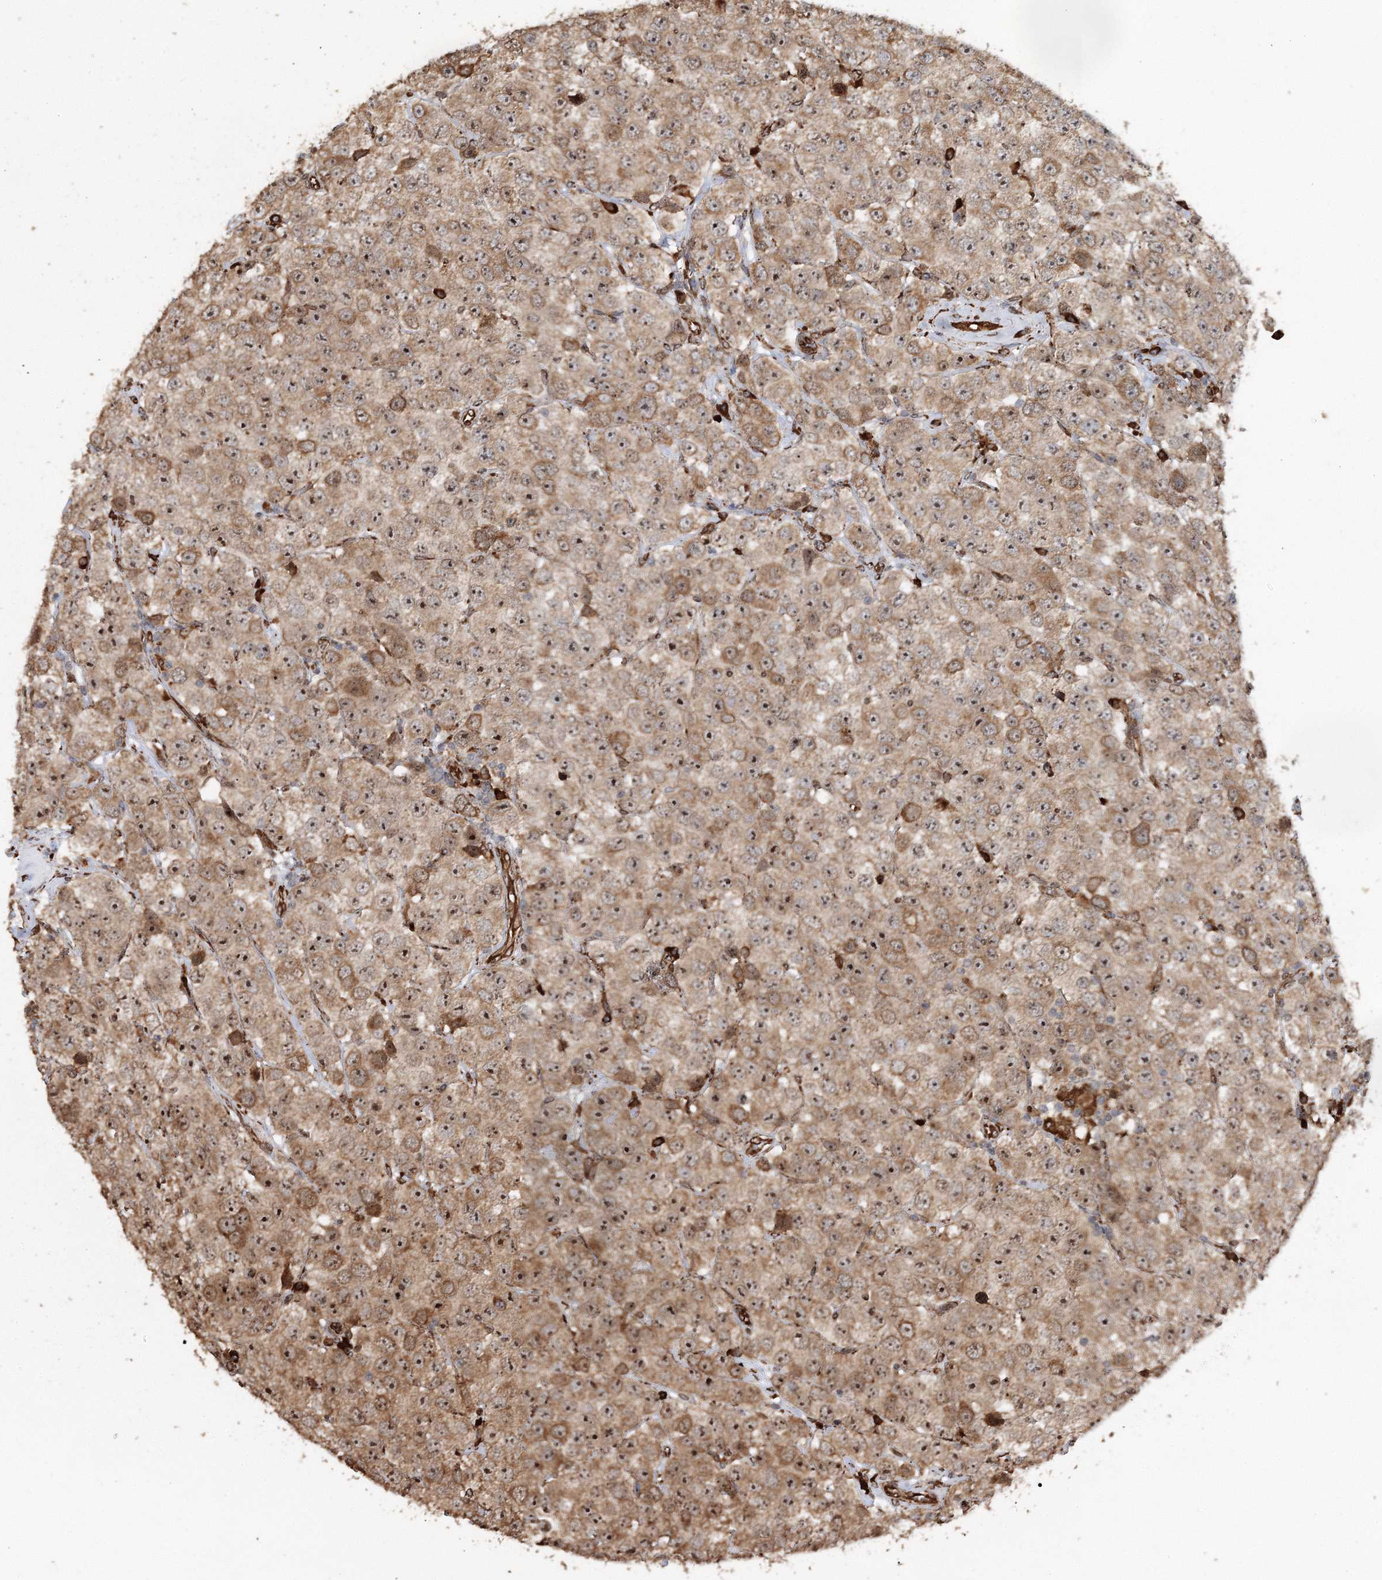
{"staining": {"intensity": "moderate", "quantity": ">75%", "location": "cytoplasmic/membranous,nuclear"}, "tissue": "testis cancer", "cell_type": "Tumor cells", "image_type": "cancer", "snomed": [{"axis": "morphology", "description": "Seminoma, NOS"}, {"axis": "topography", "description": "Testis"}], "caption": "A high-resolution micrograph shows IHC staining of testis seminoma, which displays moderate cytoplasmic/membranous and nuclear positivity in about >75% of tumor cells.", "gene": "SCRN3", "patient": {"sex": "male", "age": 28}}